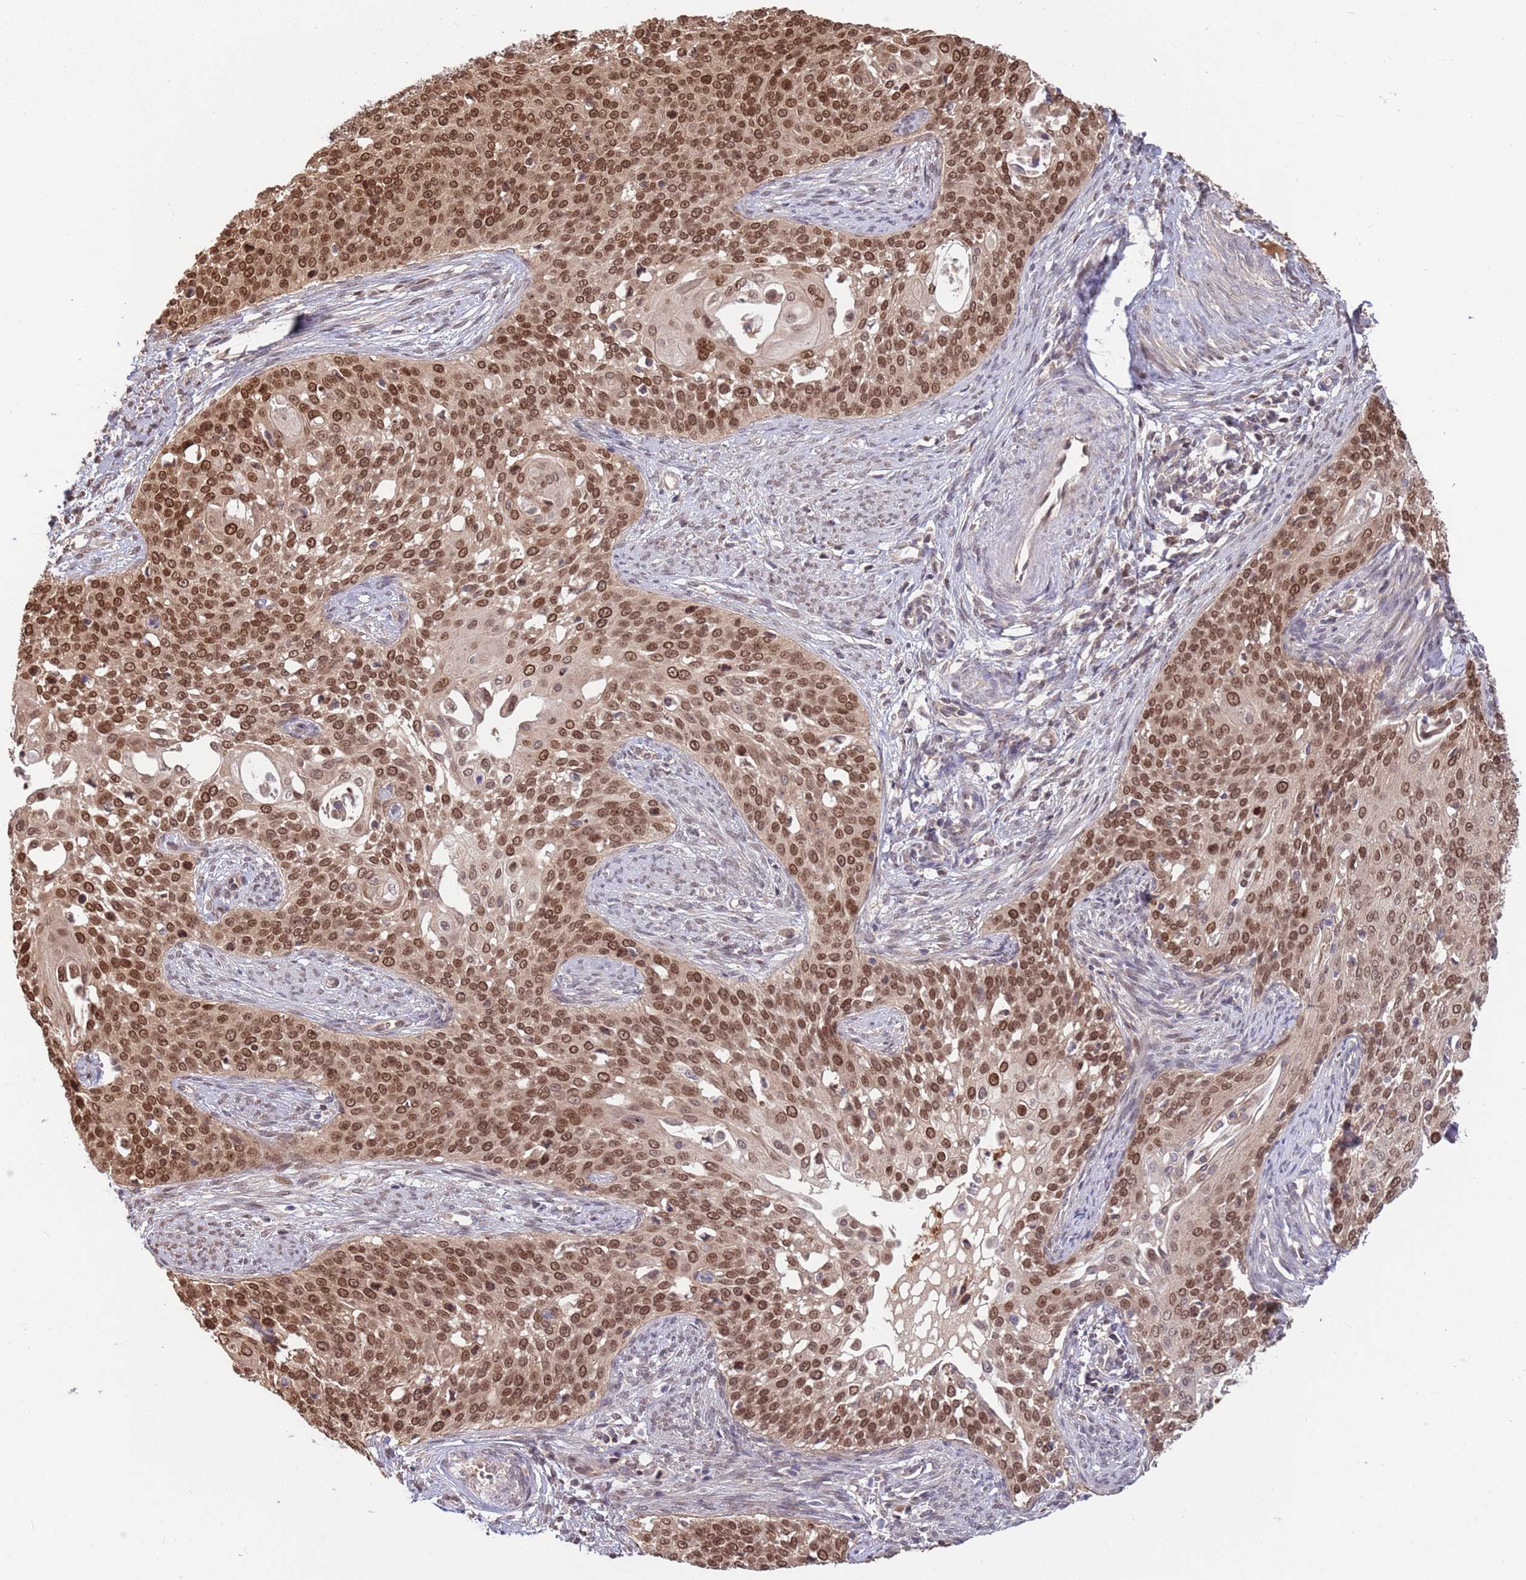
{"staining": {"intensity": "moderate", "quantity": ">75%", "location": "nuclear"}, "tissue": "cervical cancer", "cell_type": "Tumor cells", "image_type": "cancer", "snomed": [{"axis": "morphology", "description": "Squamous cell carcinoma, NOS"}, {"axis": "topography", "description": "Cervix"}], "caption": "IHC of cervical cancer reveals medium levels of moderate nuclear staining in about >75% of tumor cells. The staining was performed using DAB (3,3'-diaminobenzidine) to visualize the protein expression in brown, while the nuclei were stained in blue with hematoxylin (Magnification: 20x).", "gene": "SALL1", "patient": {"sex": "female", "age": 44}}